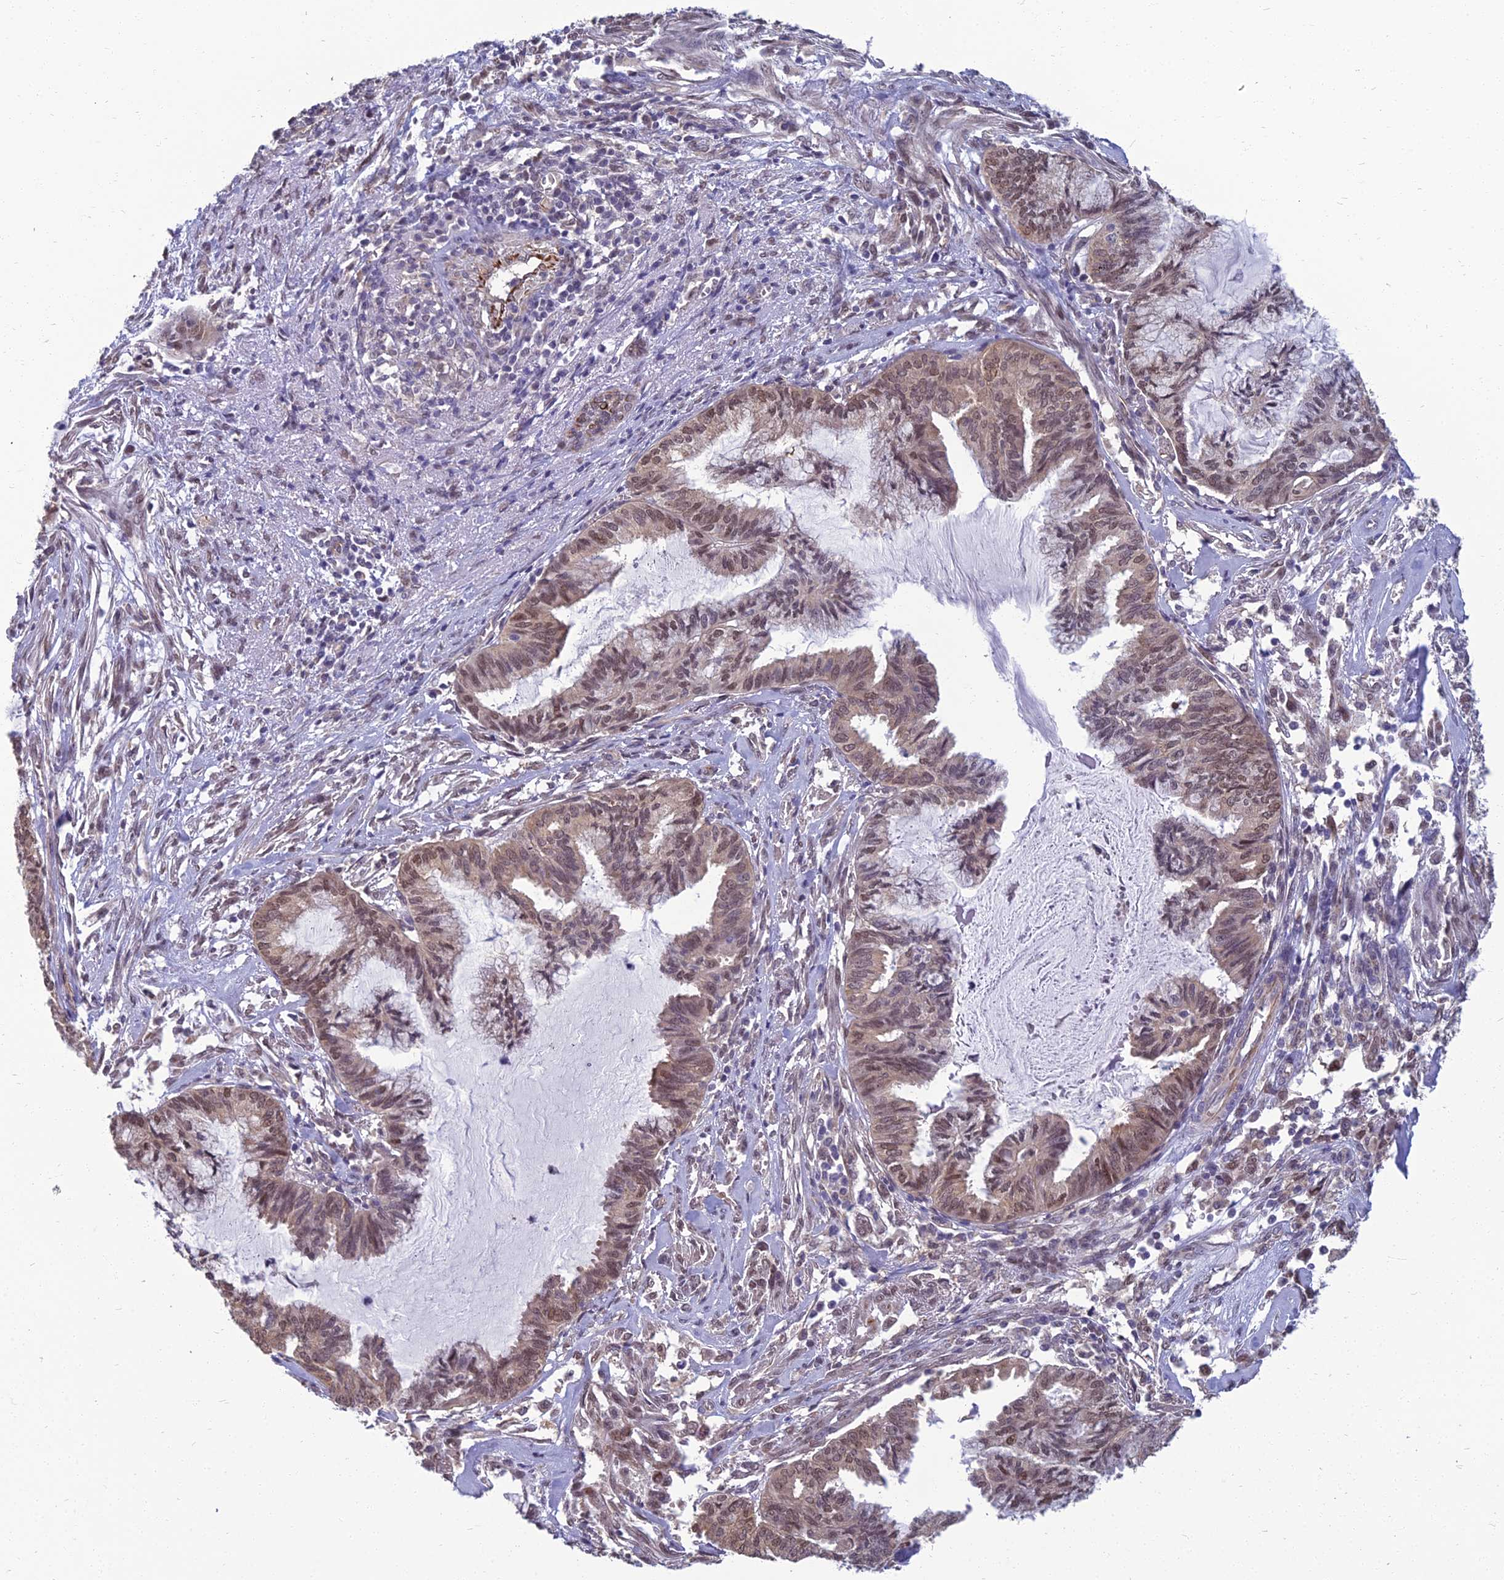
{"staining": {"intensity": "moderate", "quantity": ">75%", "location": "nuclear"}, "tissue": "endometrial cancer", "cell_type": "Tumor cells", "image_type": "cancer", "snomed": [{"axis": "morphology", "description": "Adenocarcinoma, NOS"}, {"axis": "topography", "description": "Endometrium"}], "caption": "Tumor cells demonstrate medium levels of moderate nuclear positivity in about >75% of cells in endometrial adenocarcinoma.", "gene": "NR4A3", "patient": {"sex": "female", "age": 86}}